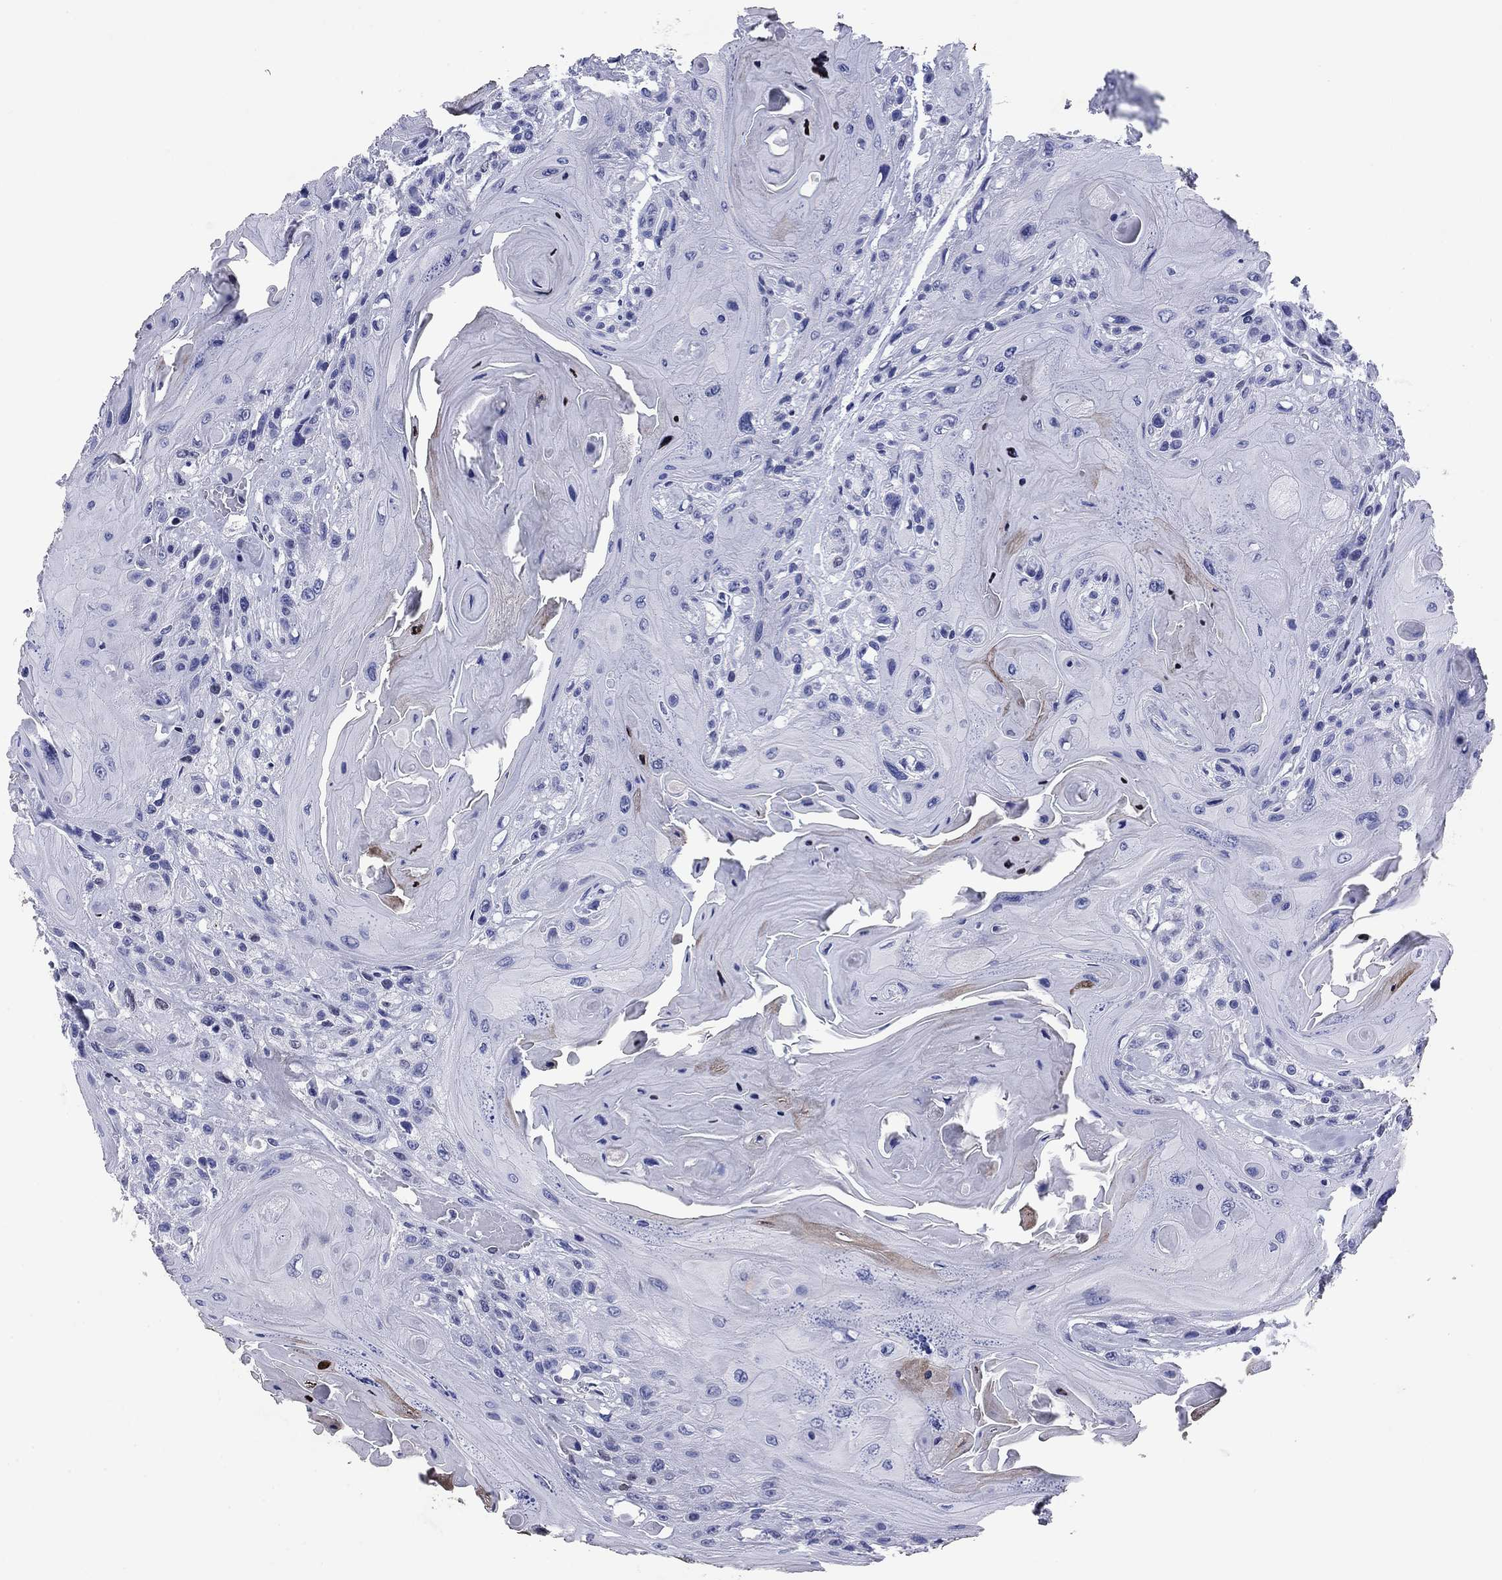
{"staining": {"intensity": "negative", "quantity": "none", "location": "none"}, "tissue": "head and neck cancer", "cell_type": "Tumor cells", "image_type": "cancer", "snomed": [{"axis": "morphology", "description": "Squamous cell carcinoma, NOS"}, {"axis": "topography", "description": "Head-Neck"}], "caption": "A histopathology image of head and neck squamous cell carcinoma stained for a protein reveals no brown staining in tumor cells. (Immunohistochemistry (ihc), brightfield microscopy, high magnification).", "gene": "GZMK", "patient": {"sex": "female", "age": 59}}